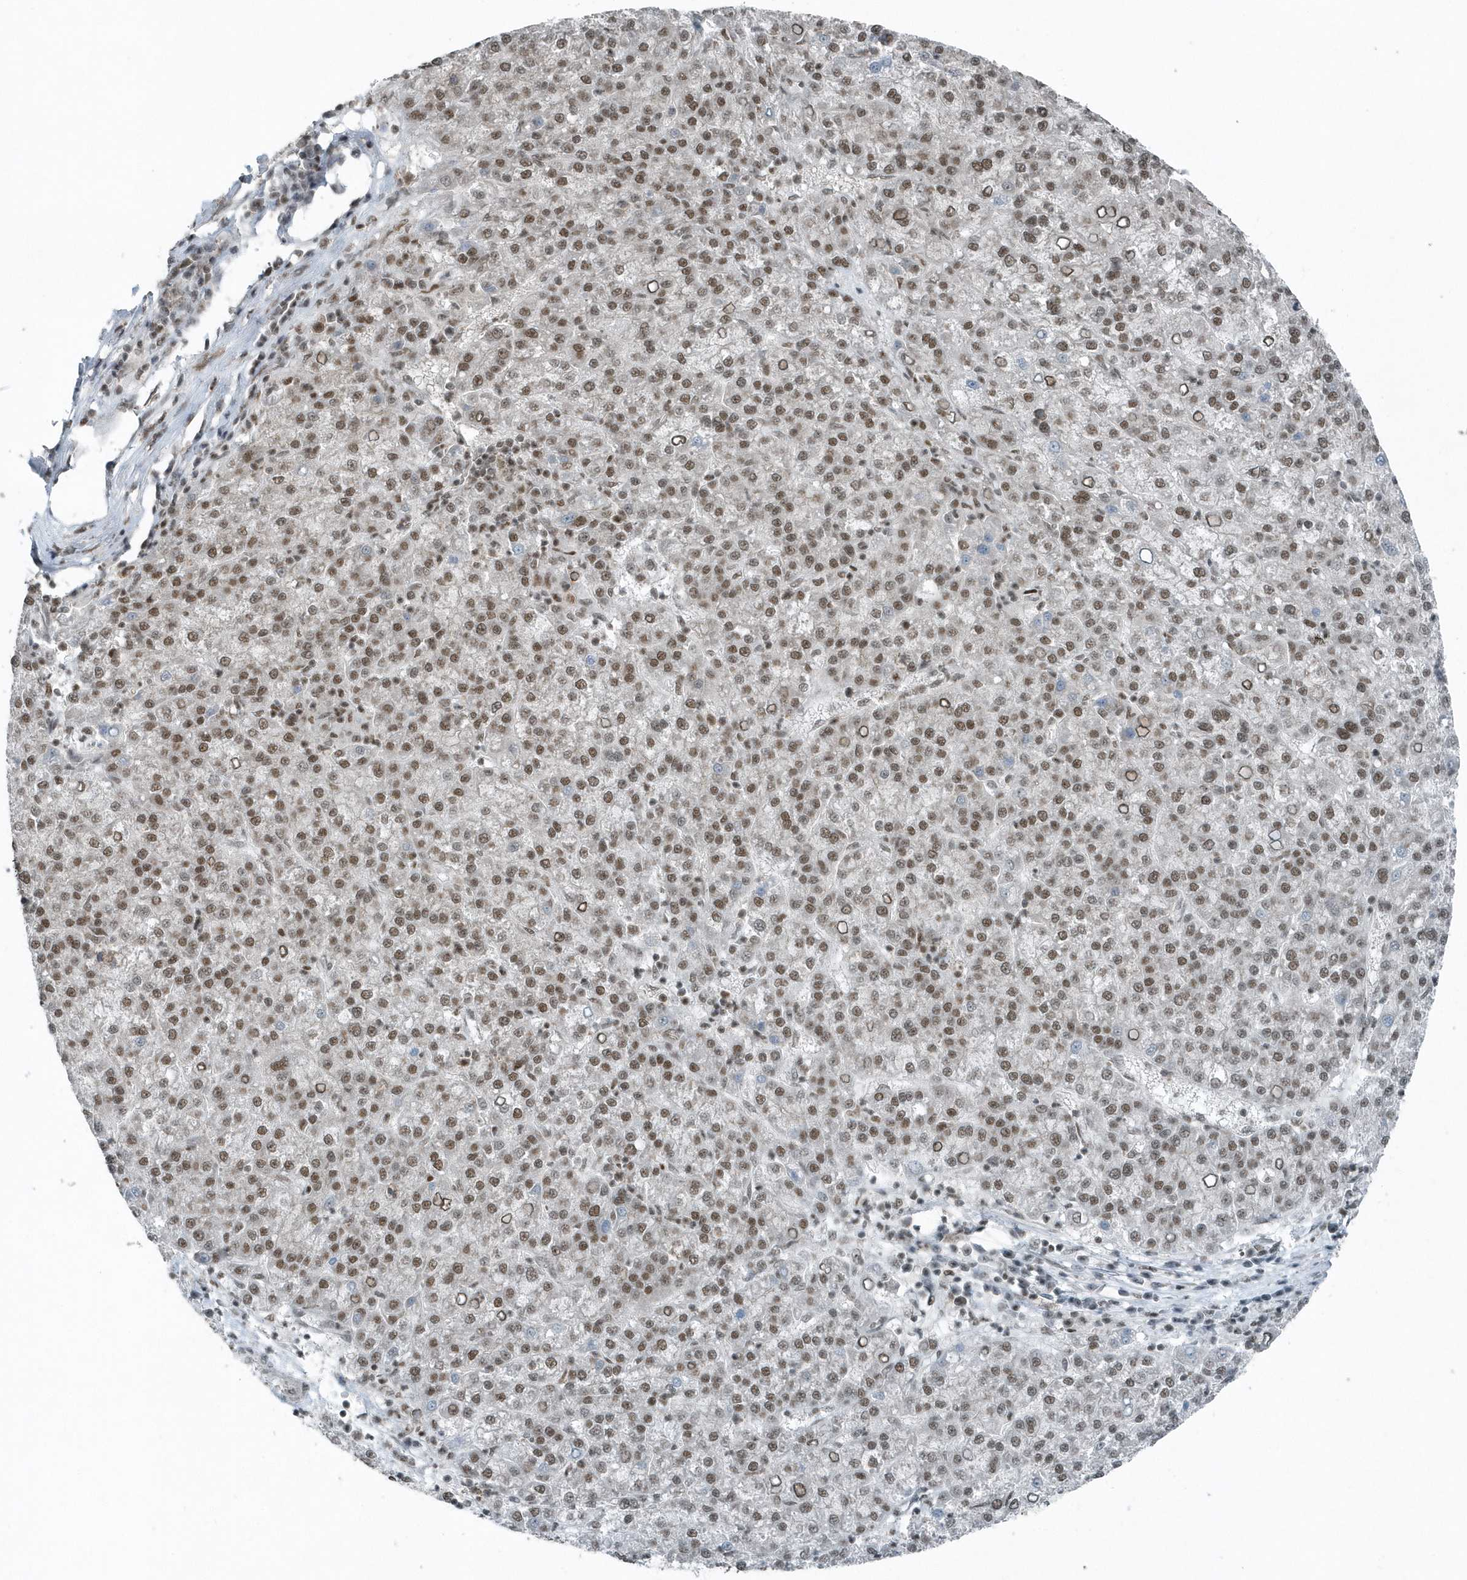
{"staining": {"intensity": "moderate", "quantity": ">75%", "location": "nuclear"}, "tissue": "liver cancer", "cell_type": "Tumor cells", "image_type": "cancer", "snomed": [{"axis": "morphology", "description": "Carcinoma, Hepatocellular, NOS"}, {"axis": "topography", "description": "Liver"}], "caption": "A high-resolution histopathology image shows IHC staining of liver cancer (hepatocellular carcinoma), which demonstrates moderate nuclear expression in approximately >75% of tumor cells.", "gene": "YTHDC1", "patient": {"sex": "female", "age": 58}}